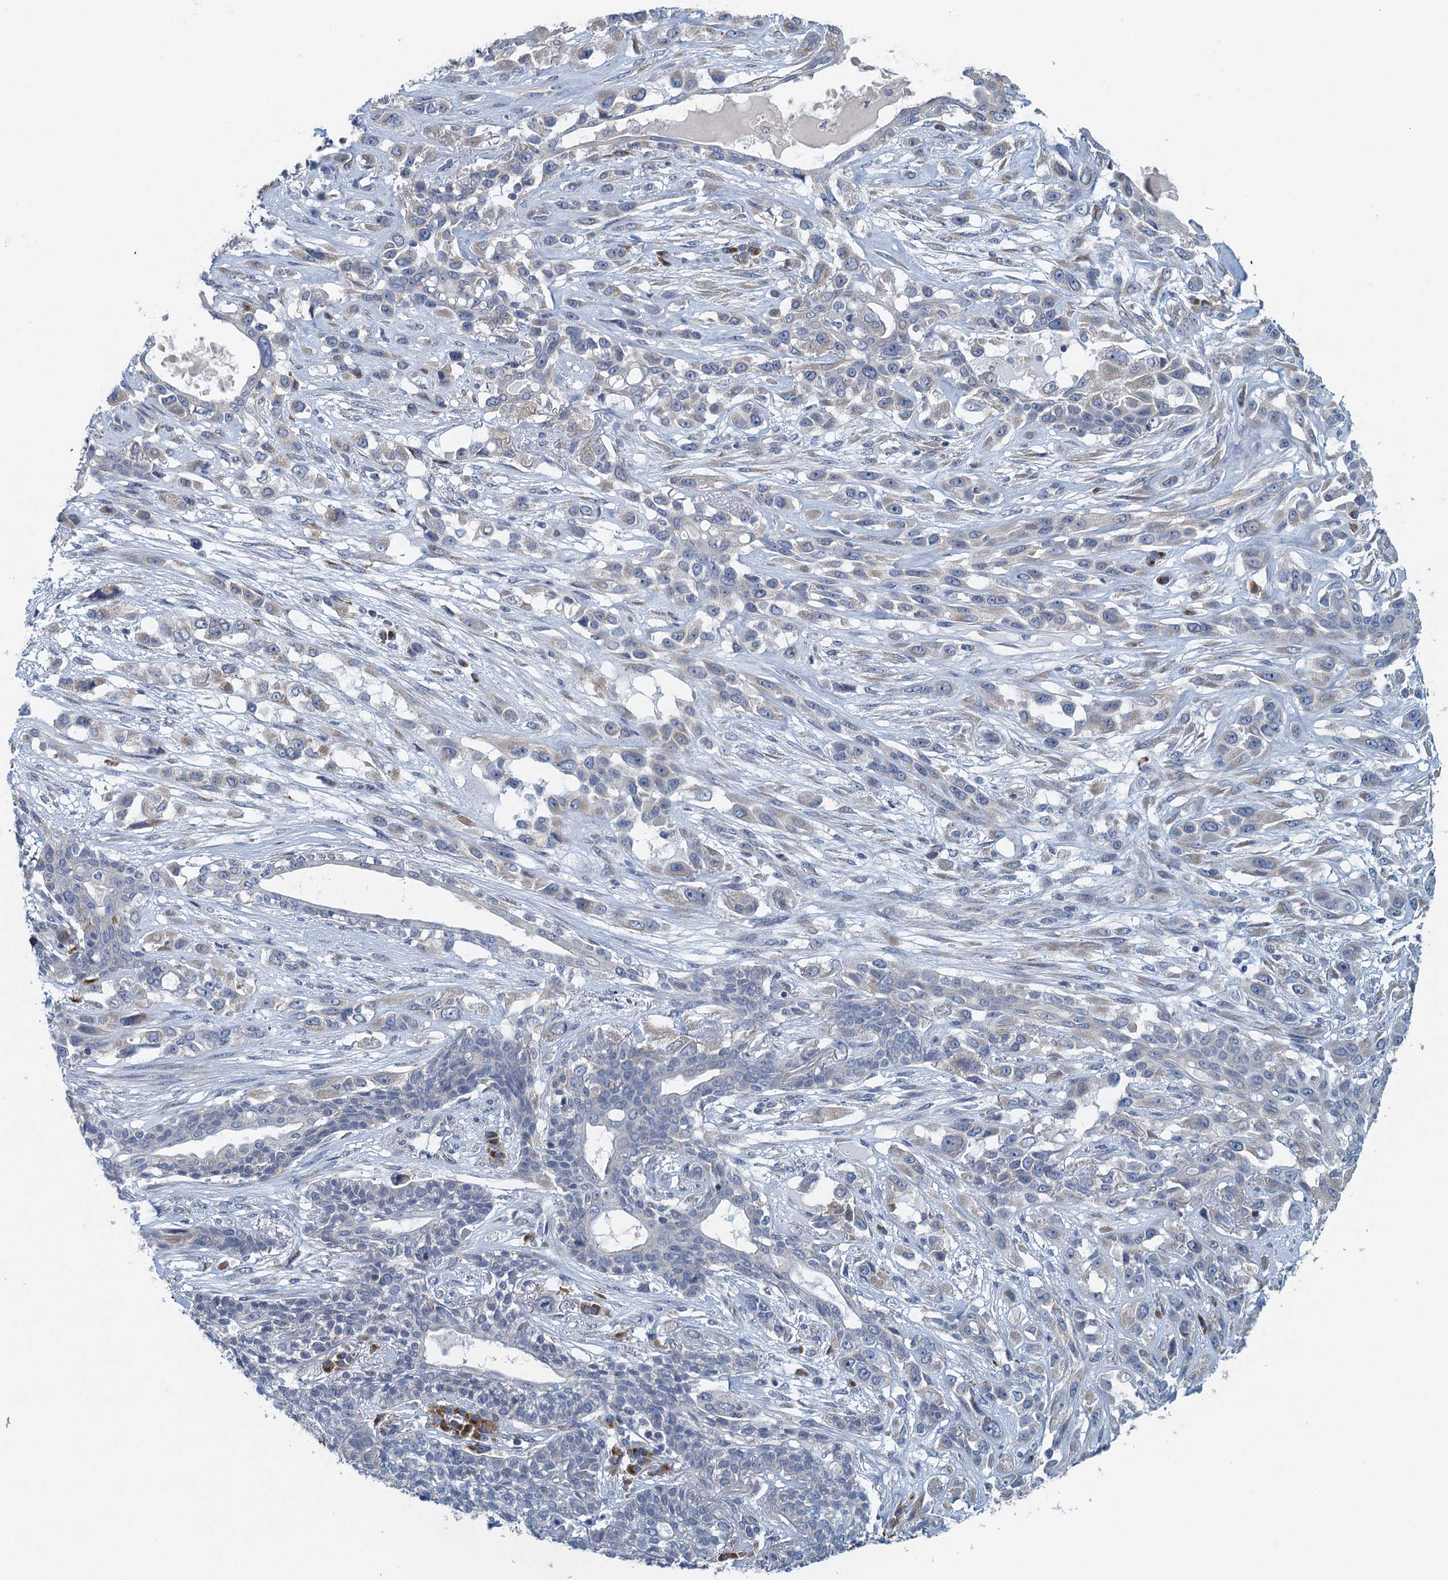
{"staining": {"intensity": "negative", "quantity": "none", "location": "none"}, "tissue": "lung cancer", "cell_type": "Tumor cells", "image_type": "cancer", "snomed": [{"axis": "morphology", "description": "Squamous cell carcinoma, NOS"}, {"axis": "topography", "description": "Lung"}], "caption": "This is an immunohistochemistry (IHC) image of human lung squamous cell carcinoma. There is no positivity in tumor cells.", "gene": "ALG2", "patient": {"sex": "female", "age": 70}}